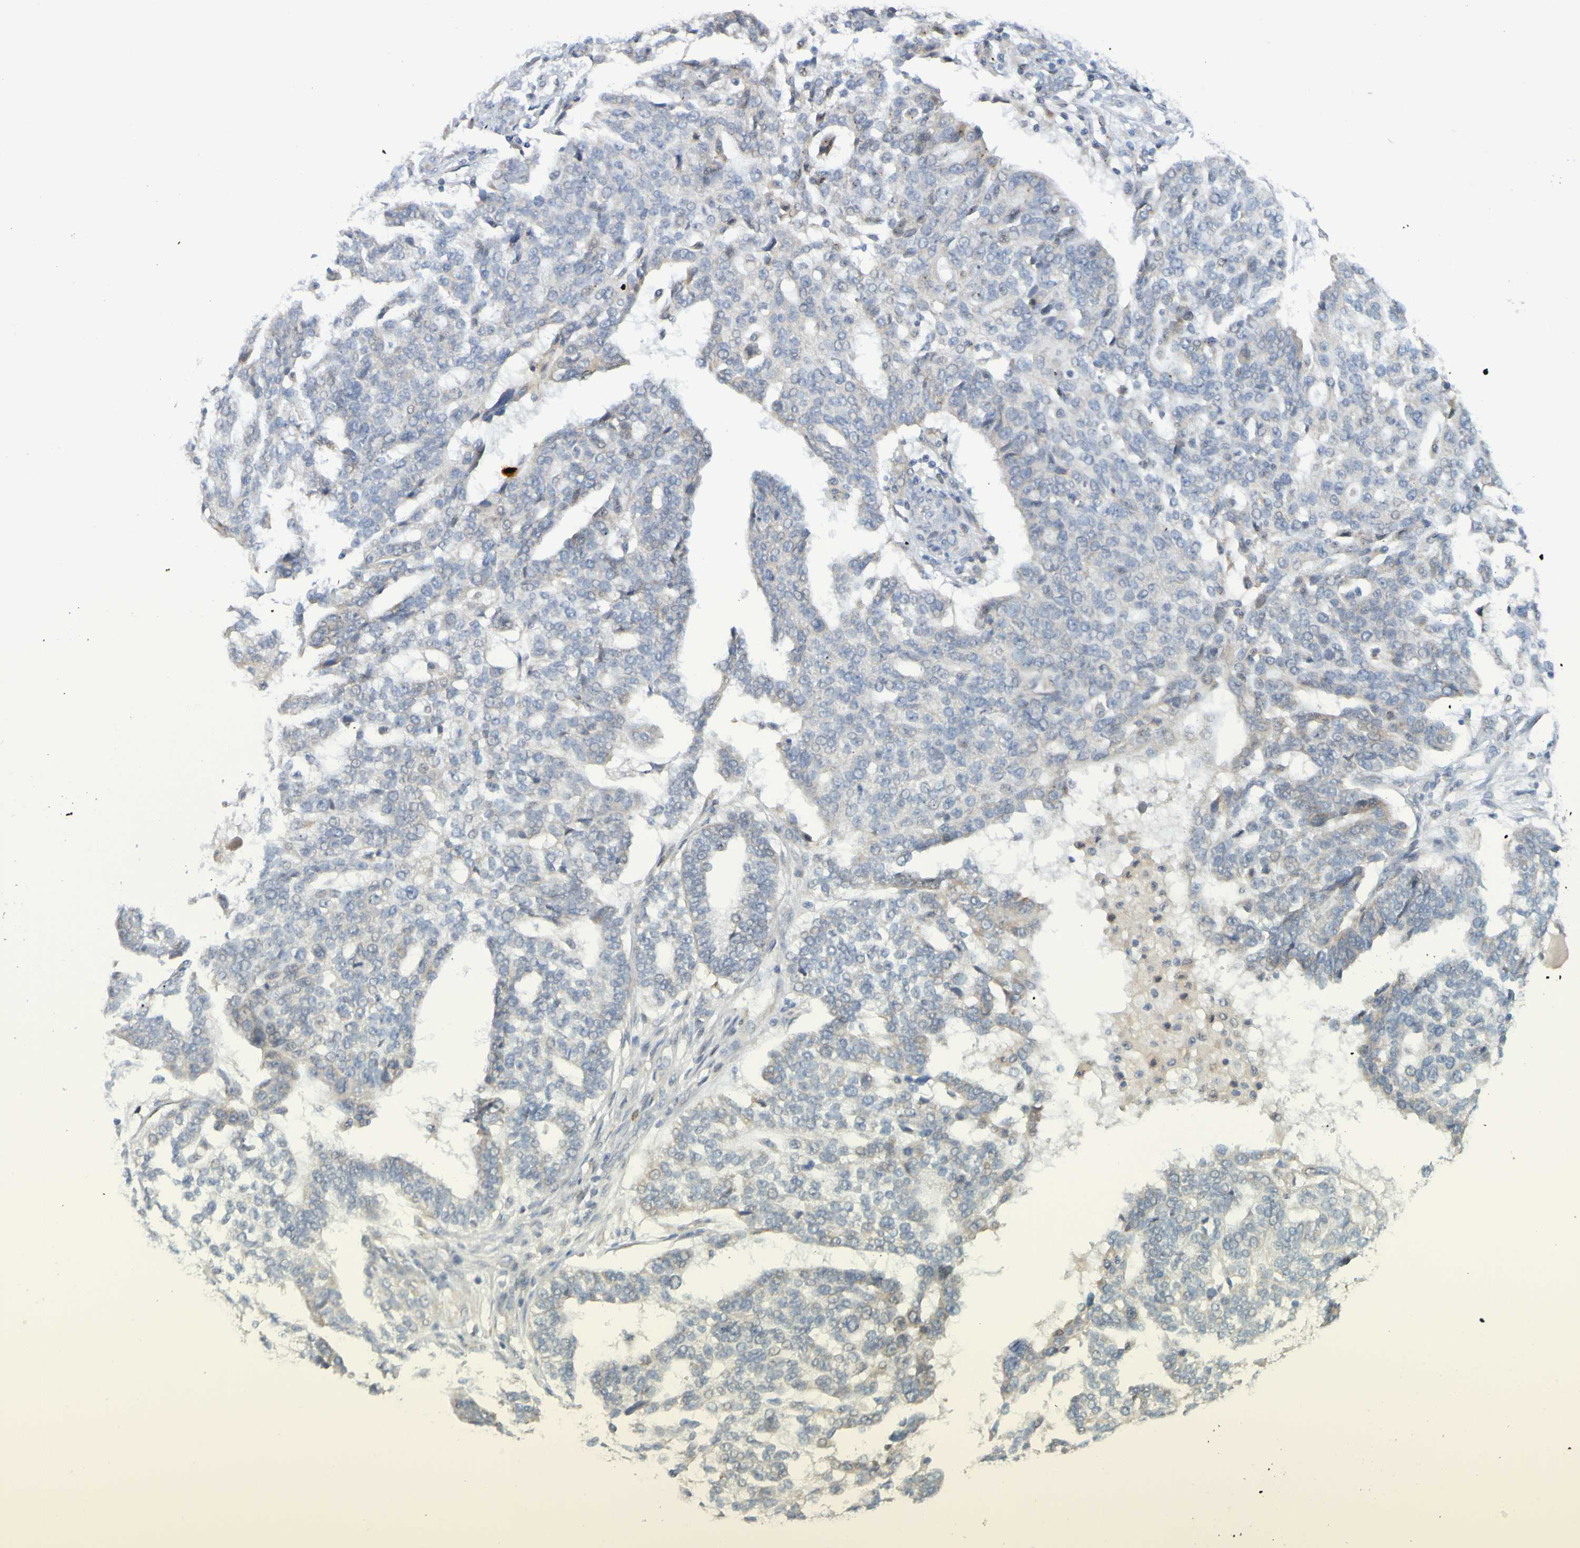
{"staining": {"intensity": "weak", "quantity": "<25%", "location": "cytoplasmic/membranous"}, "tissue": "ovarian cancer", "cell_type": "Tumor cells", "image_type": "cancer", "snomed": [{"axis": "morphology", "description": "Cystadenocarcinoma, serous, NOS"}, {"axis": "topography", "description": "Ovary"}], "caption": "A photomicrograph of human ovarian cancer is negative for staining in tumor cells.", "gene": "LILRB5", "patient": {"sex": "female", "age": 59}}